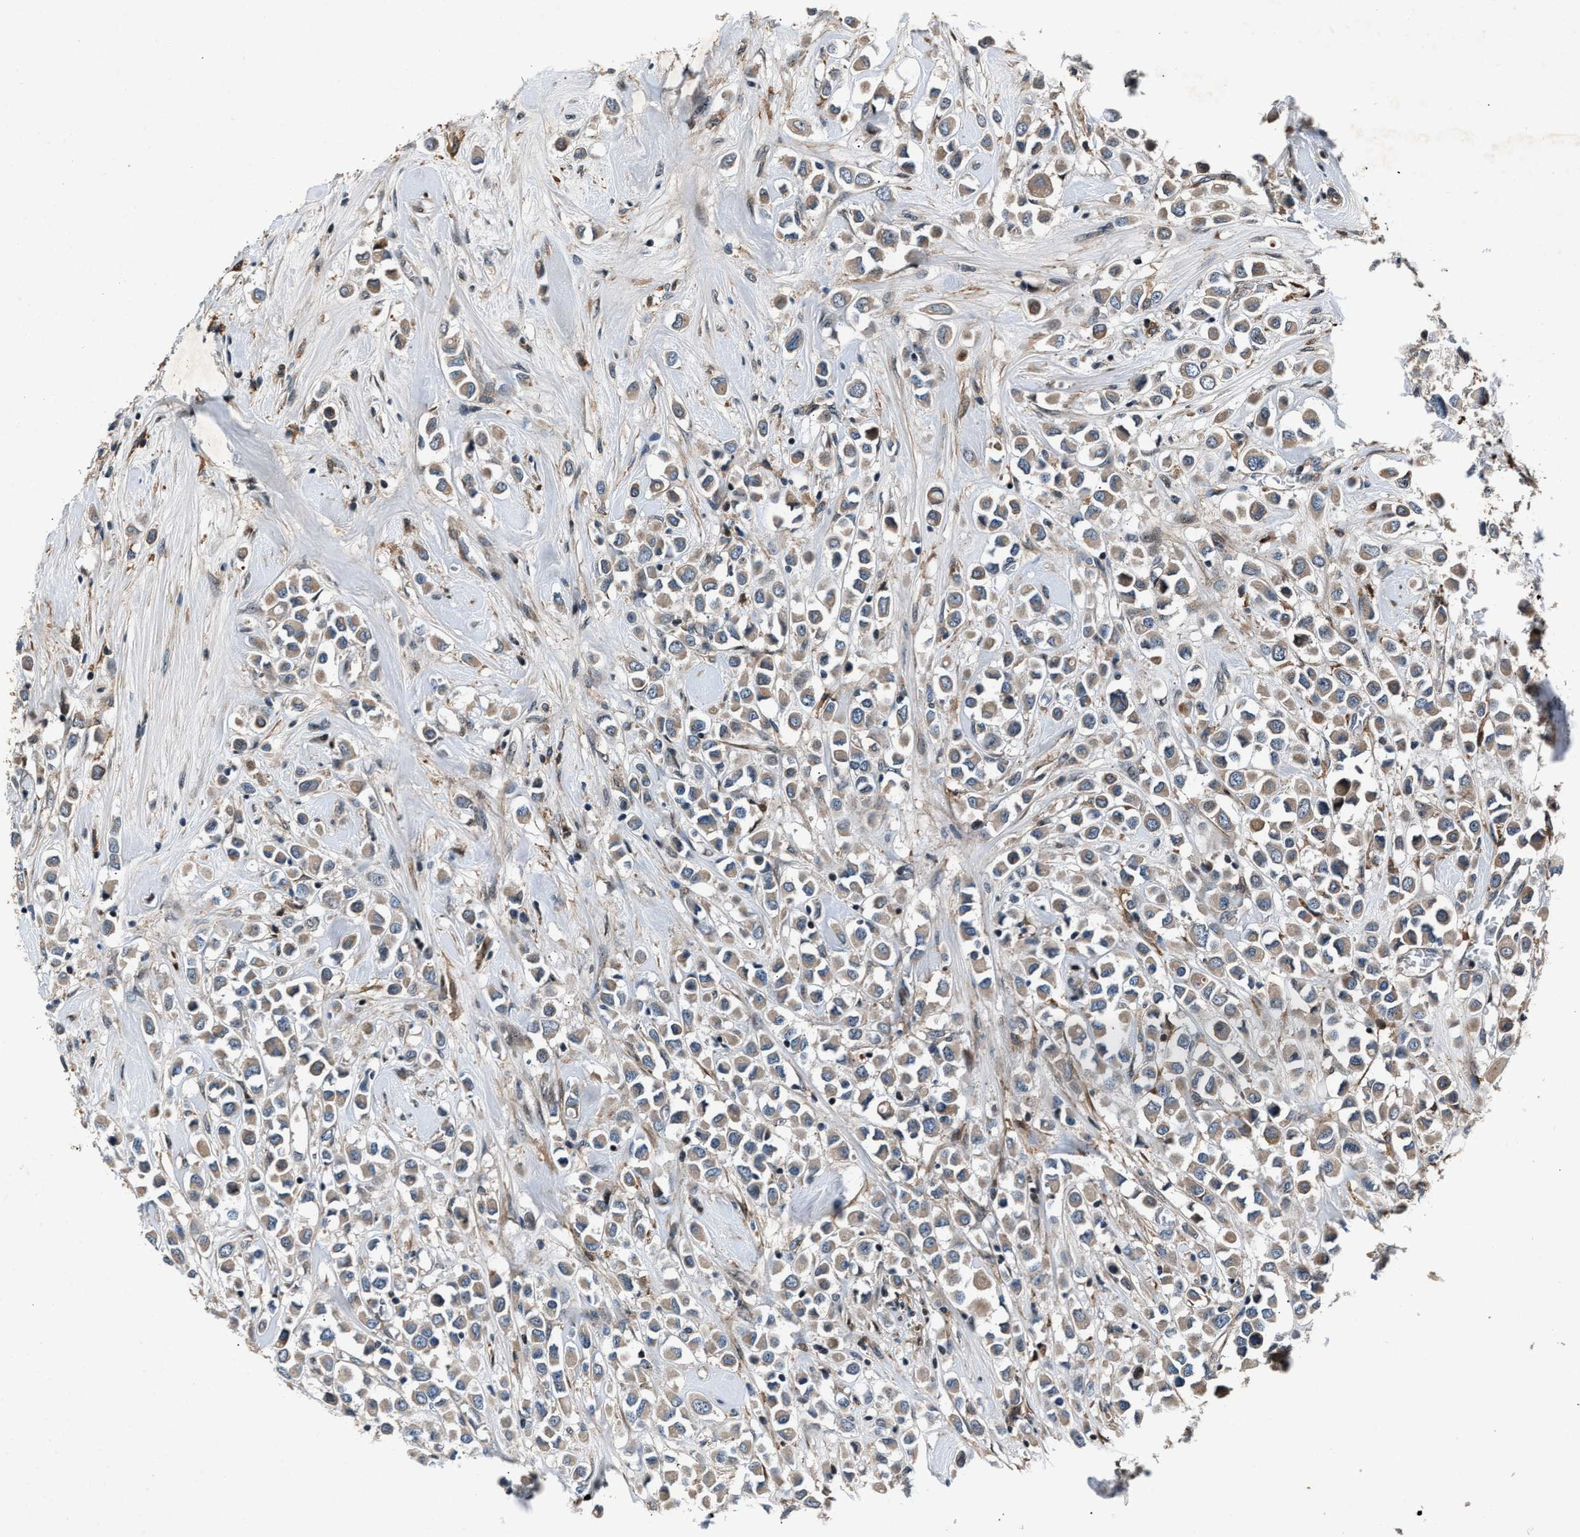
{"staining": {"intensity": "weak", "quantity": "25%-75%", "location": "cytoplasmic/membranous"}, "tissue": "breast cancer", "cell_type": "Tumor cells", "image_type": "cancer", "snomed": [{"axis": "morphology", "description": "Duct carcinoma"}, {"axis": "topography", "description": "Breast"}], "caption": "Infiltrating ductal carcinoma (breast) stained with DAB (3,3'-diaminobenzidine) immunohistochemistry demonstrates low levels of weak cytoplasmic/membranous expression in about 25%-75% of tumor cells.", "gene": "DYNC2I1", "patient": {"sex": "female", "age": 61}}